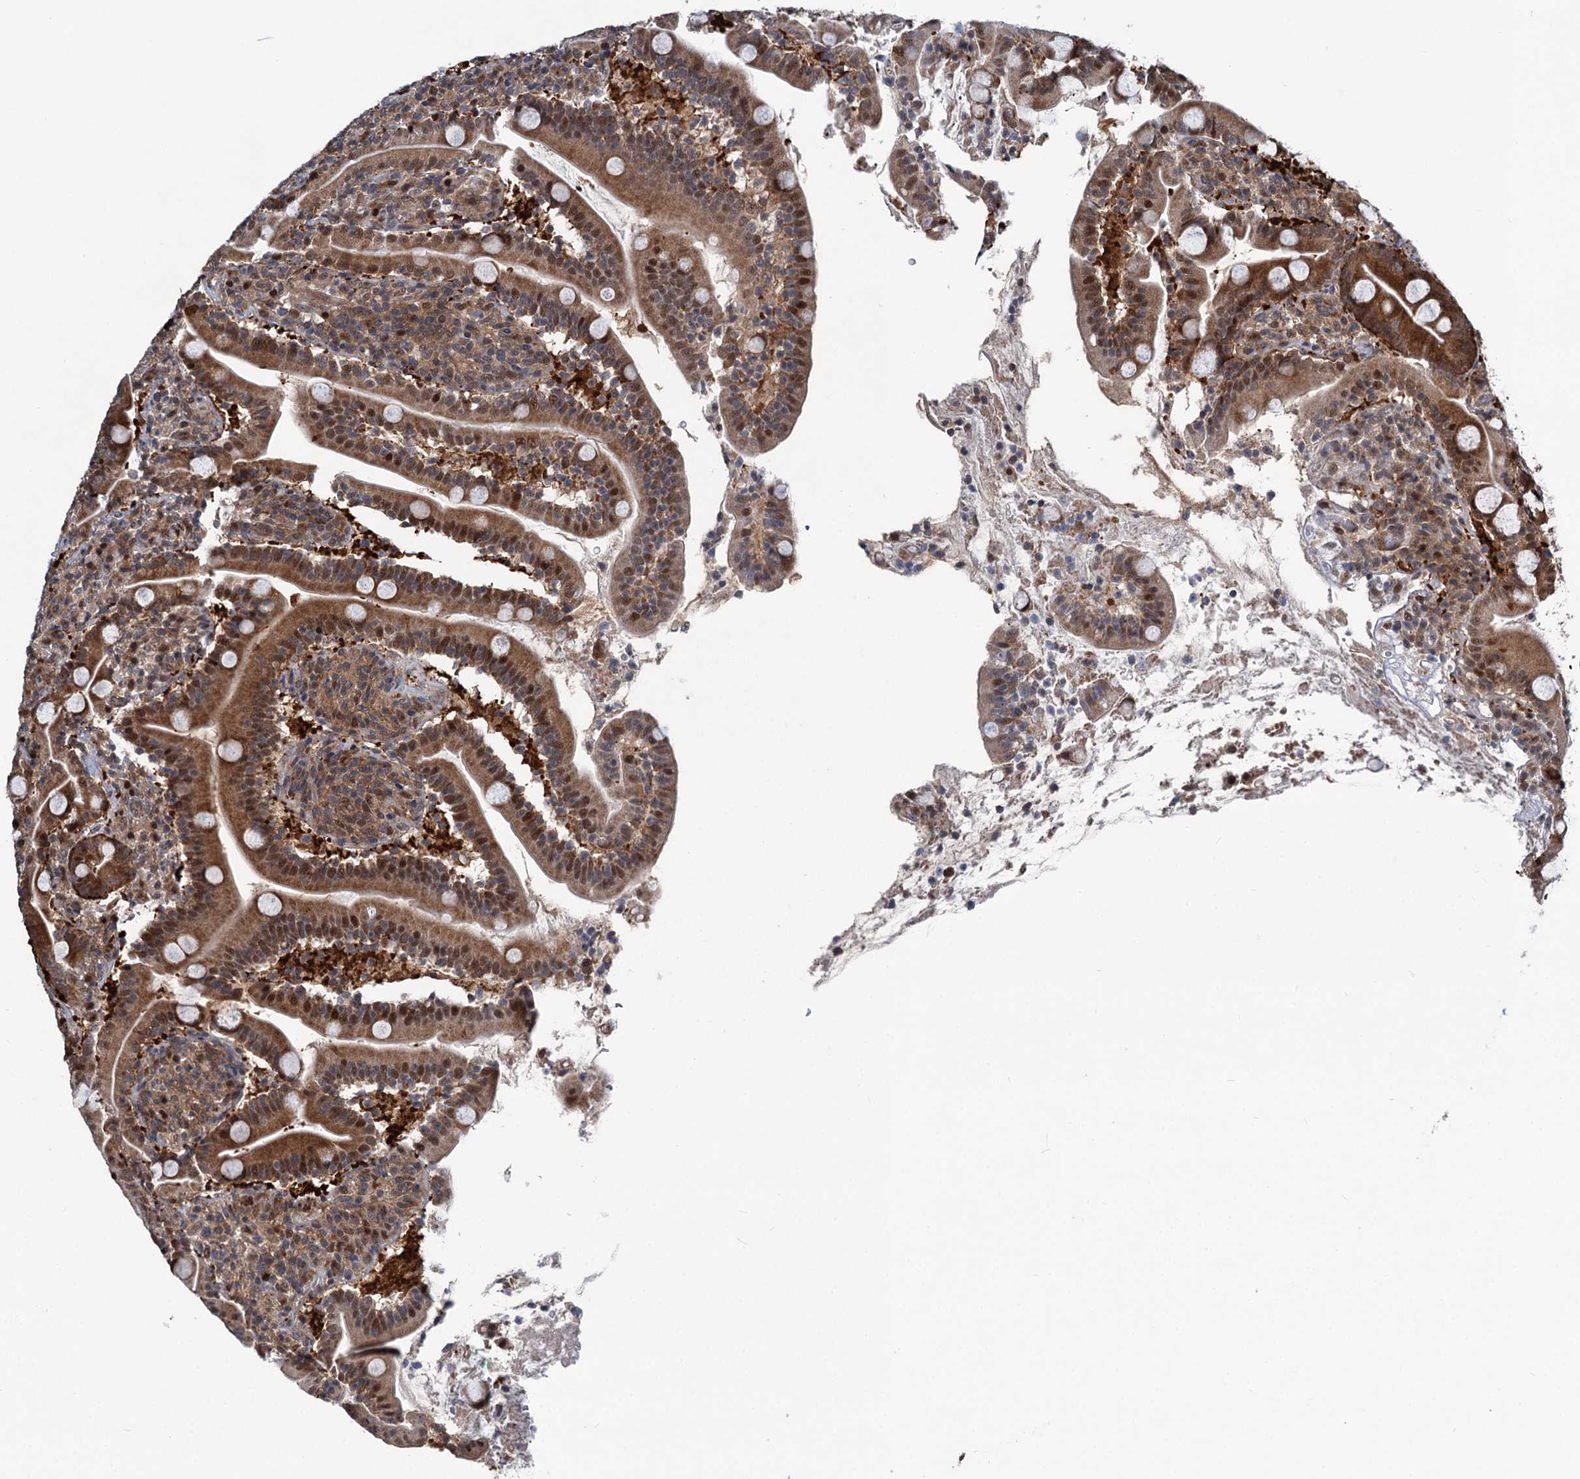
{"staining": {"intensity": "moderate", "quantity": ">75%", "location": "cytoplasmic/membranous,nuclear"}, "tissue": "duodenum", "cell_type": "Glandular cells", "image_type": "normal", "snomed": [{"axis": "morphology", "description": "Normal tissue, NOS"}, {"axis": "topography", "description": "Duodenum"}], "caption": "Protein positivity by immunohistochemistry exhibits moderate cytoplasmic/membranous,nuclear positivity in approximately >75% of glandular cells in benign duodenum.", "gene": "GPBP1", "patient": {"sex": "male", "age": 35}}